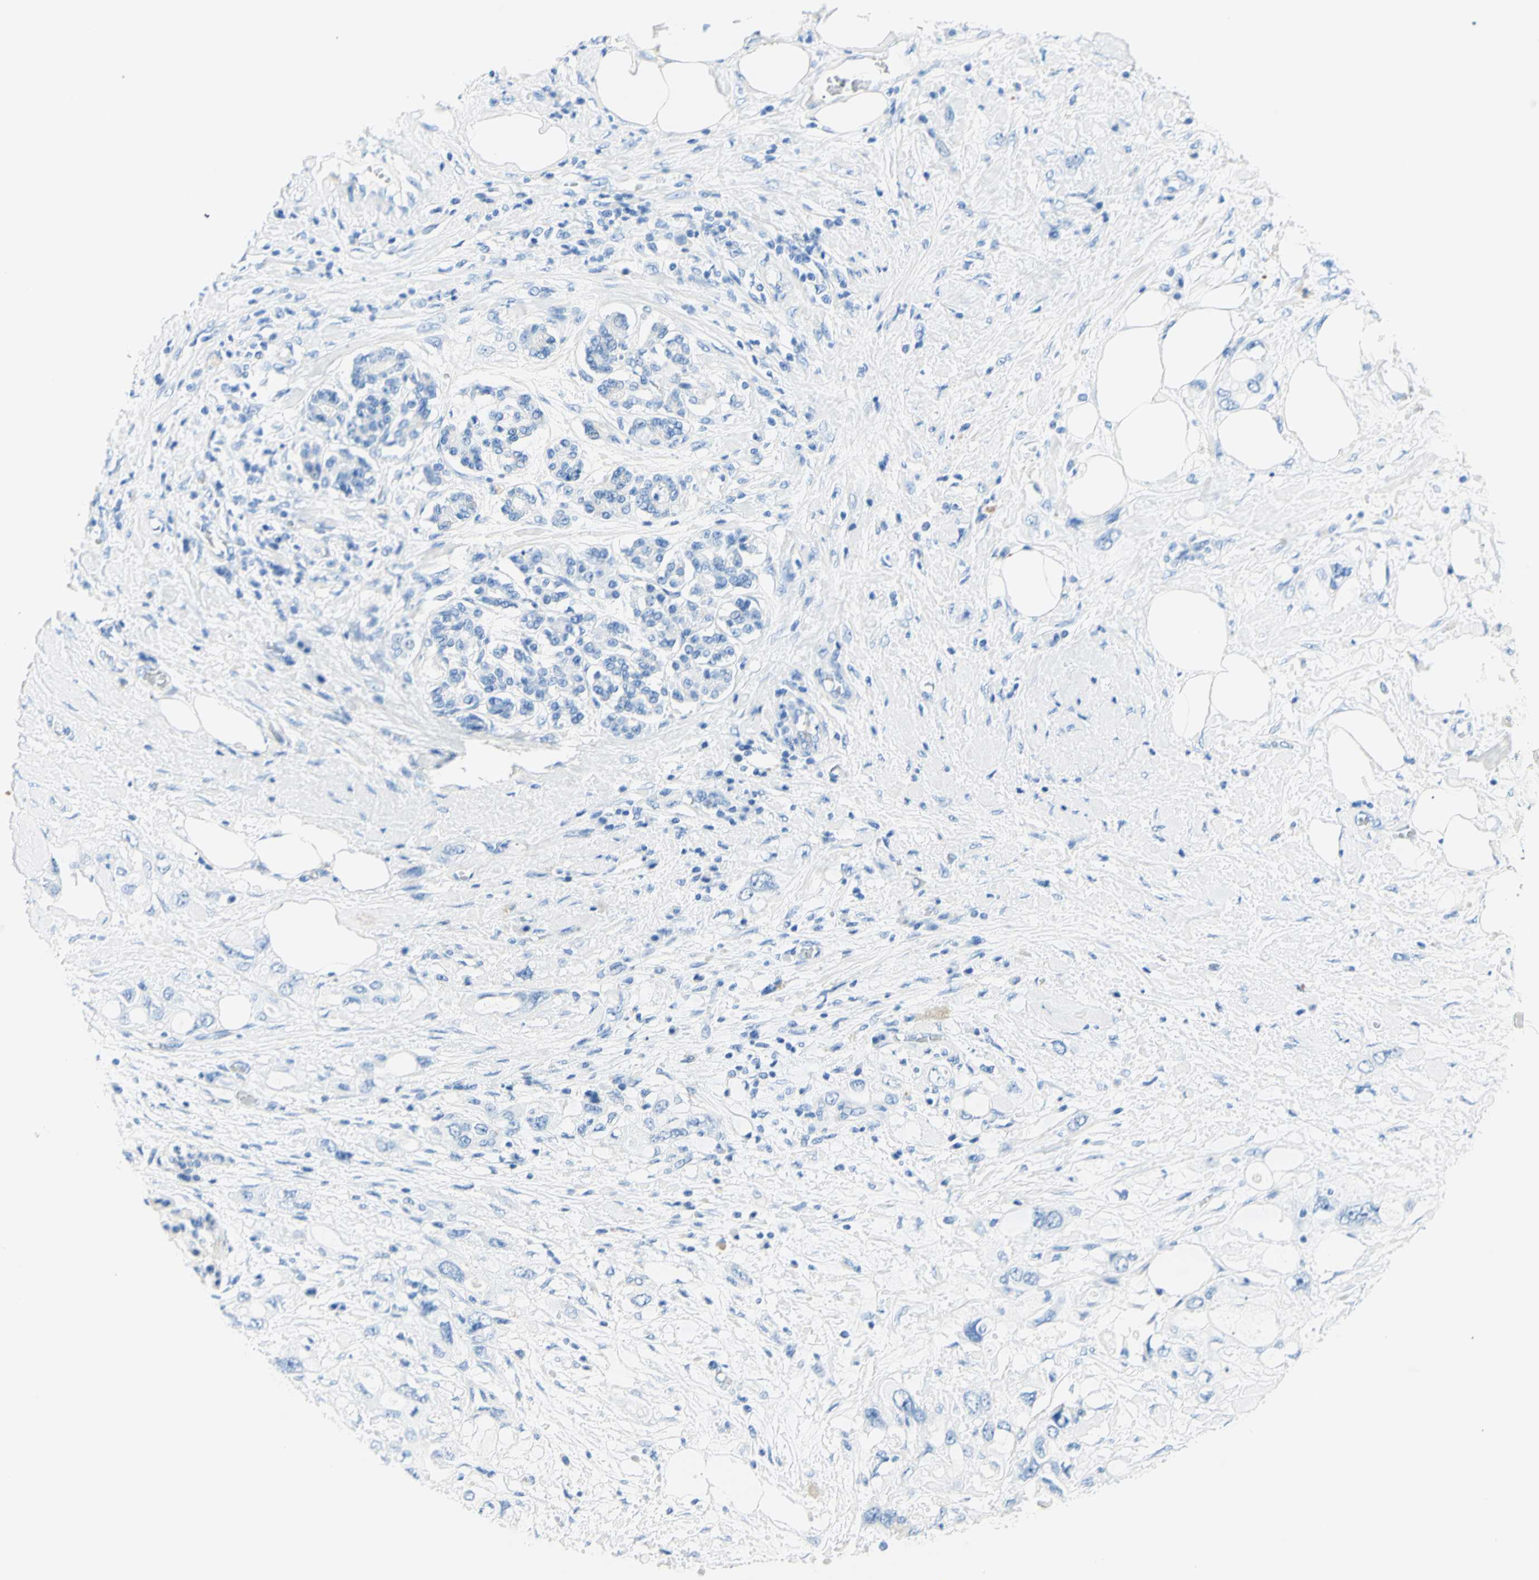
{"staining": {"intensity": "negative", "quantity": "none", "location": "none"}, "tissue": "pancreatic cancer", "cell_type": "Tumor cells", "image_type": "cancer", "snomed": [{"axis": "morphology", "description": "Adenocarcinoma, NOS"}, {"axis": "topography", "description": "Pancreas"}], "caption": "High power microscopy image of an IHC photomicrograph of pancreatic cancer (adenocarcinoma), revealing no significant expression in tumor cells.", "gene": "MYH2", "patient": {"sex": "female", "age": 56}}